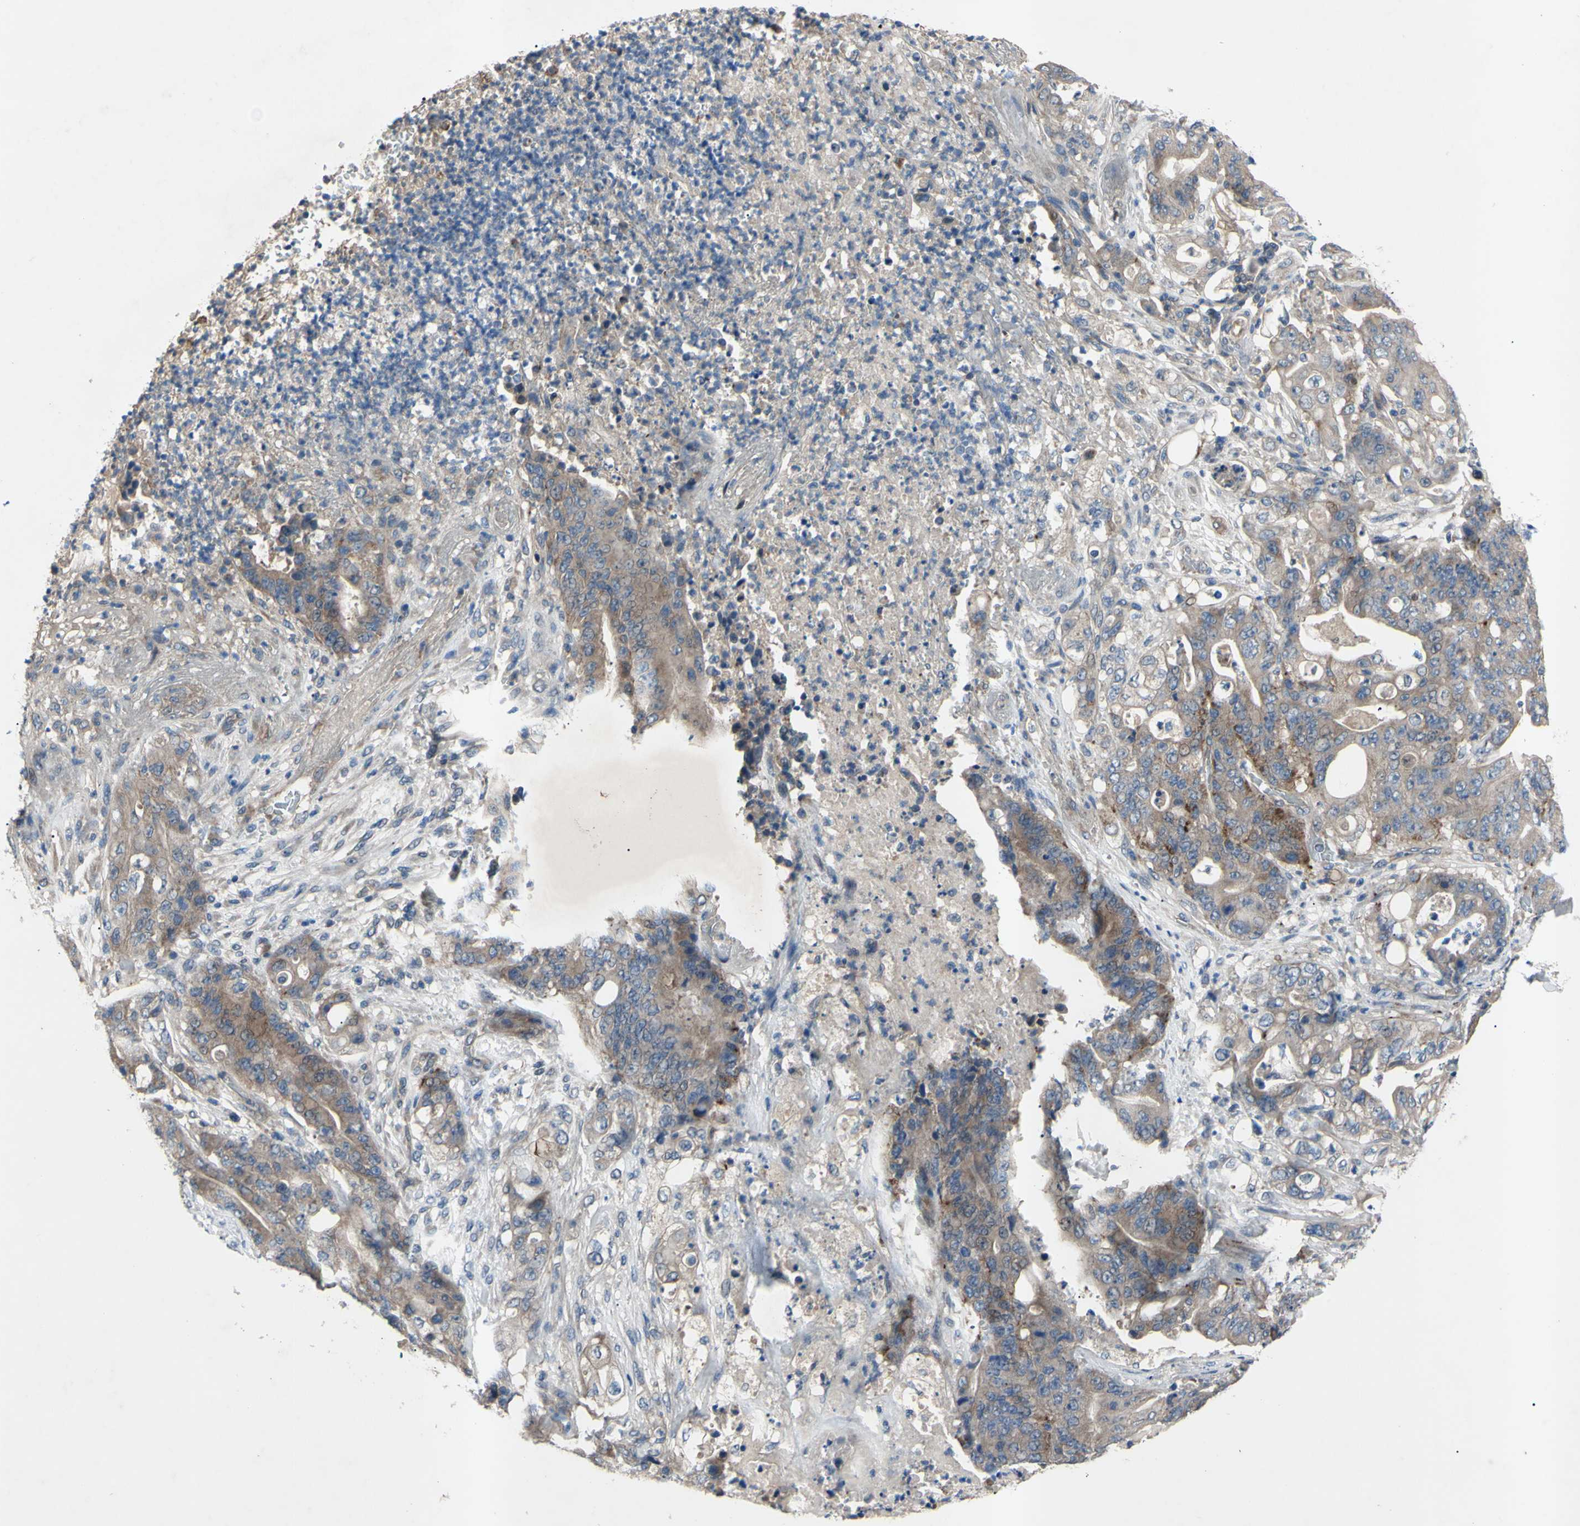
{"staining": {"intensity": "weak", "quantity": "<25%", "location": "cytoplasmic/membranous"}, "tissue": "stomach cancer", "cell_type": "Tumor cells", "image_type": "cancer", "snomed": [{"axis": "morphology", "description": "Adenocarcinoma, NOS"}, {"axis": "topography", "description": "Stomach"}], "caption": "Immunohistochemistry micrograph of neoplastic tissue: stomach cancer stained with DAB shows no significant protein positivity in tumor cells.", "gene": "HILPDA", "patient": {"sex": "female", "age": 73}}